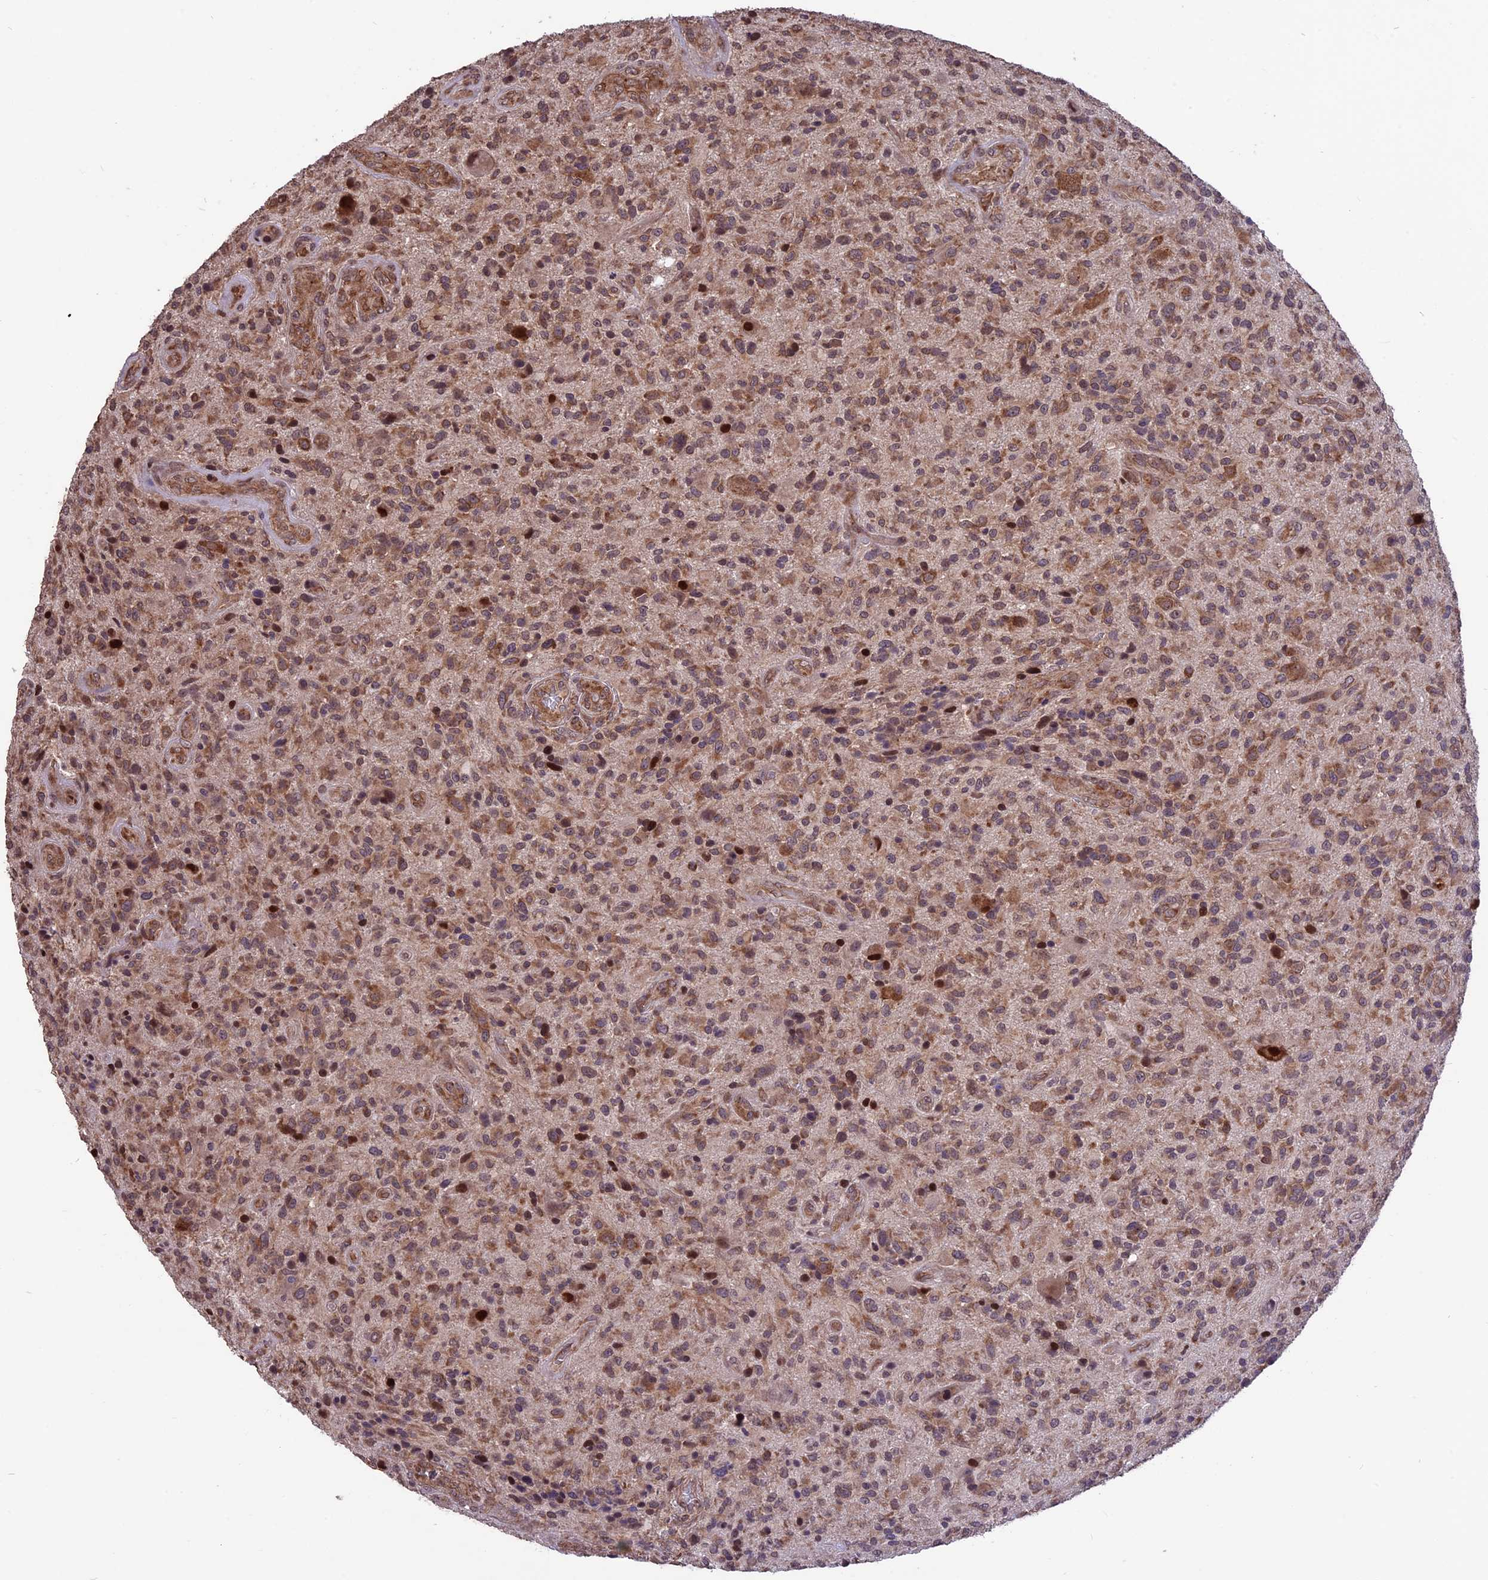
{"staining": {"intensity": "weak", "quantity": ">75%", "location": "cytoplasmic/membranous"}, "tissue": "glioma", "cell_type": "Tumor cells", "image_type": "cancer", "snomed": [{"axis": "morphology", "description": "Glioma, malignant, High grade"}, {"axis": "topography", "description": "Brain"}], "caption": "Protein expression analysis of high-grade glioma (malignant) exhibits weak cytoplasmic/membranous staining in approximately >75% of tumor cells.", "gene": "ZNF598", "patient": {"sex": "male", "age": 47}}